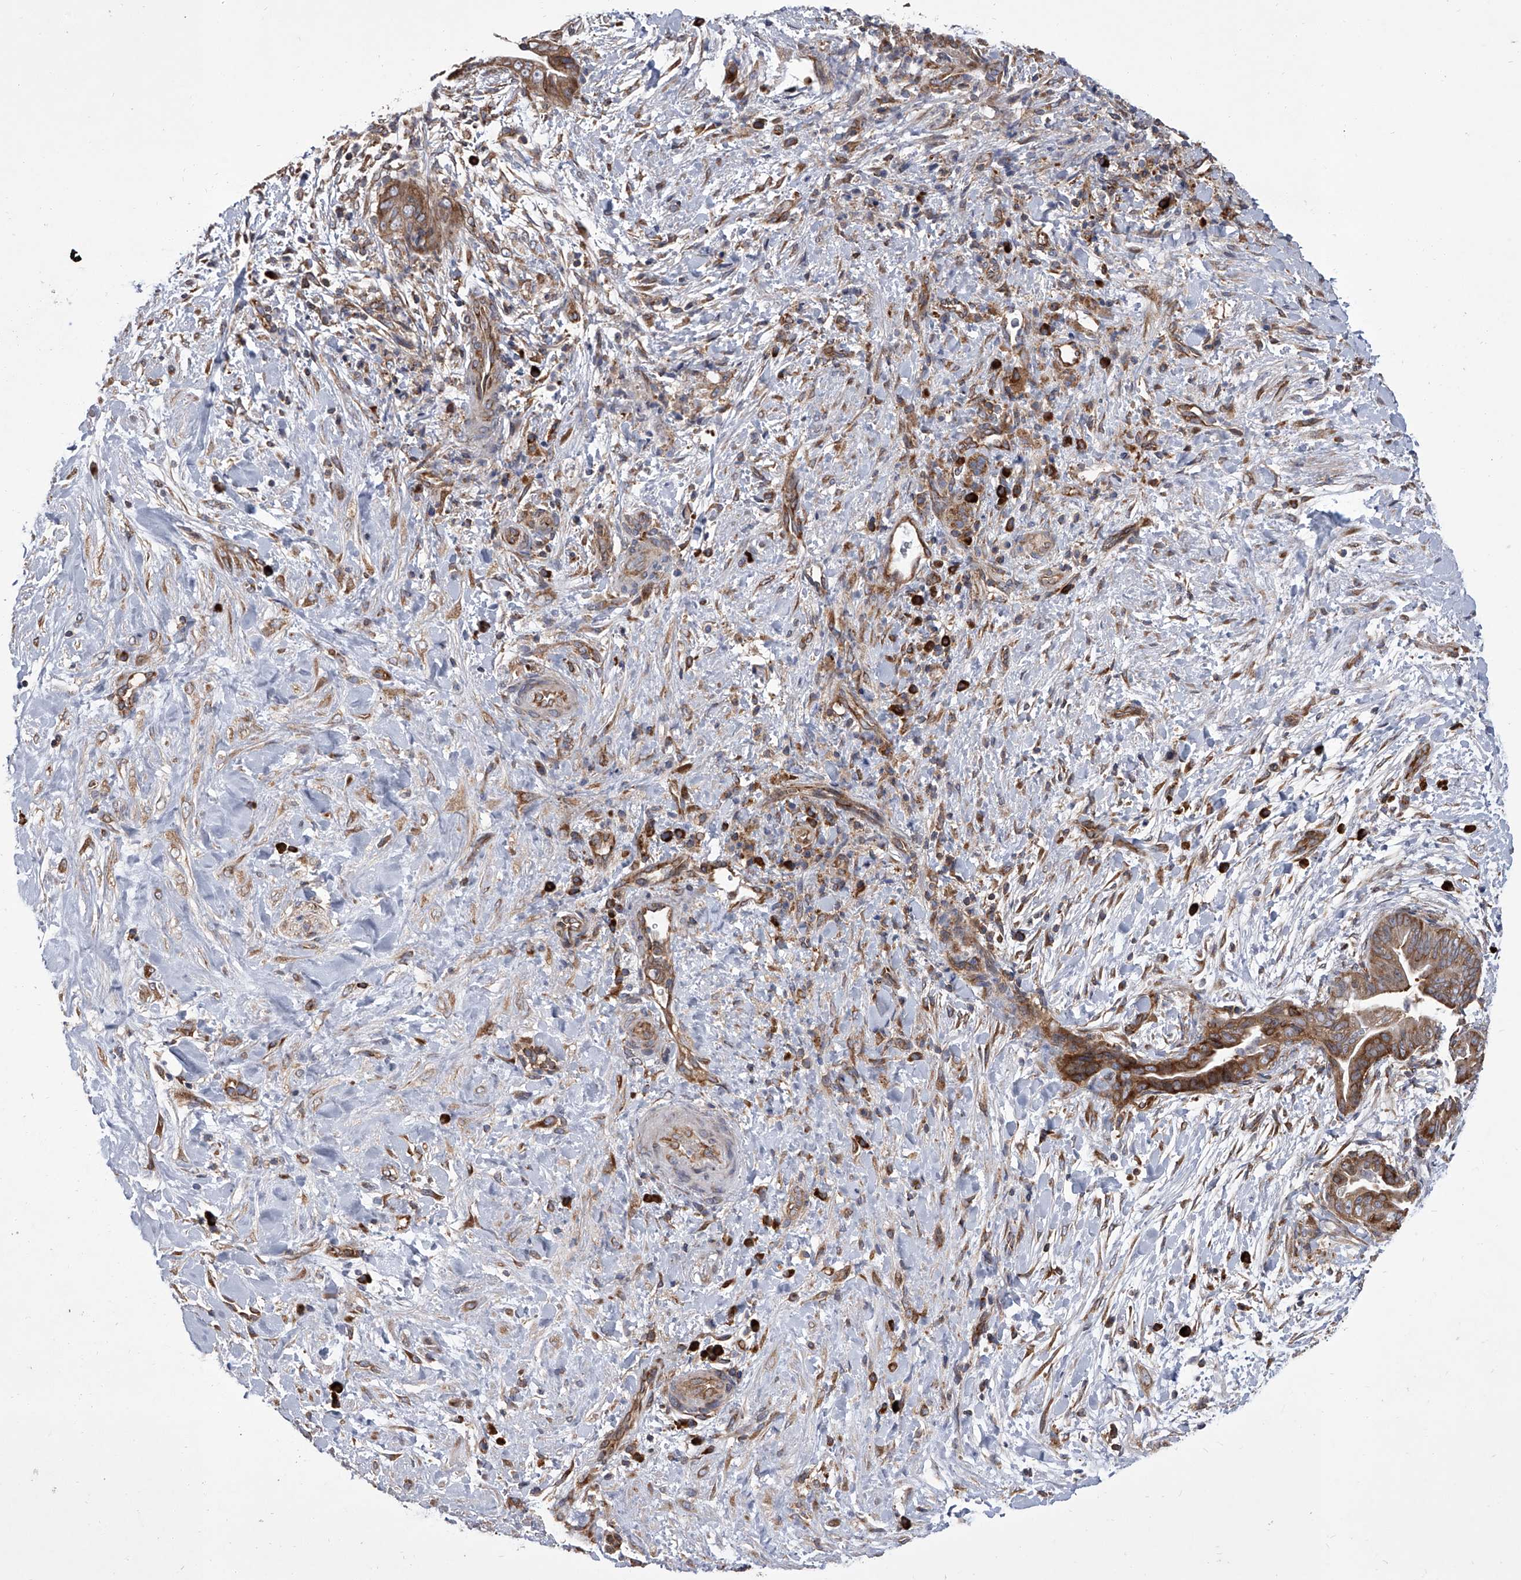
{"staining": {"intensity": "moderate", "quantity": ">75%", "location": "cytoplasmic/membranous"}, "tissue": "pancreatic cancer", "cell_type": "Tumor cells", "image_type": "cancer", "snomed": [{"axis": "morphology", "description": "Adenocarcinoma, NOS"}, {"axis": "topography", "description": "Pancreas"}], "caption": "Immunohistochemical staining of human pancreatic cancer shows medium levels of moderate cytoplasmic/membranous positivity in approximately >75% of tumor cells.", "gene": "EIF2S2", "patient": {"sex": "male", "age": 75}}